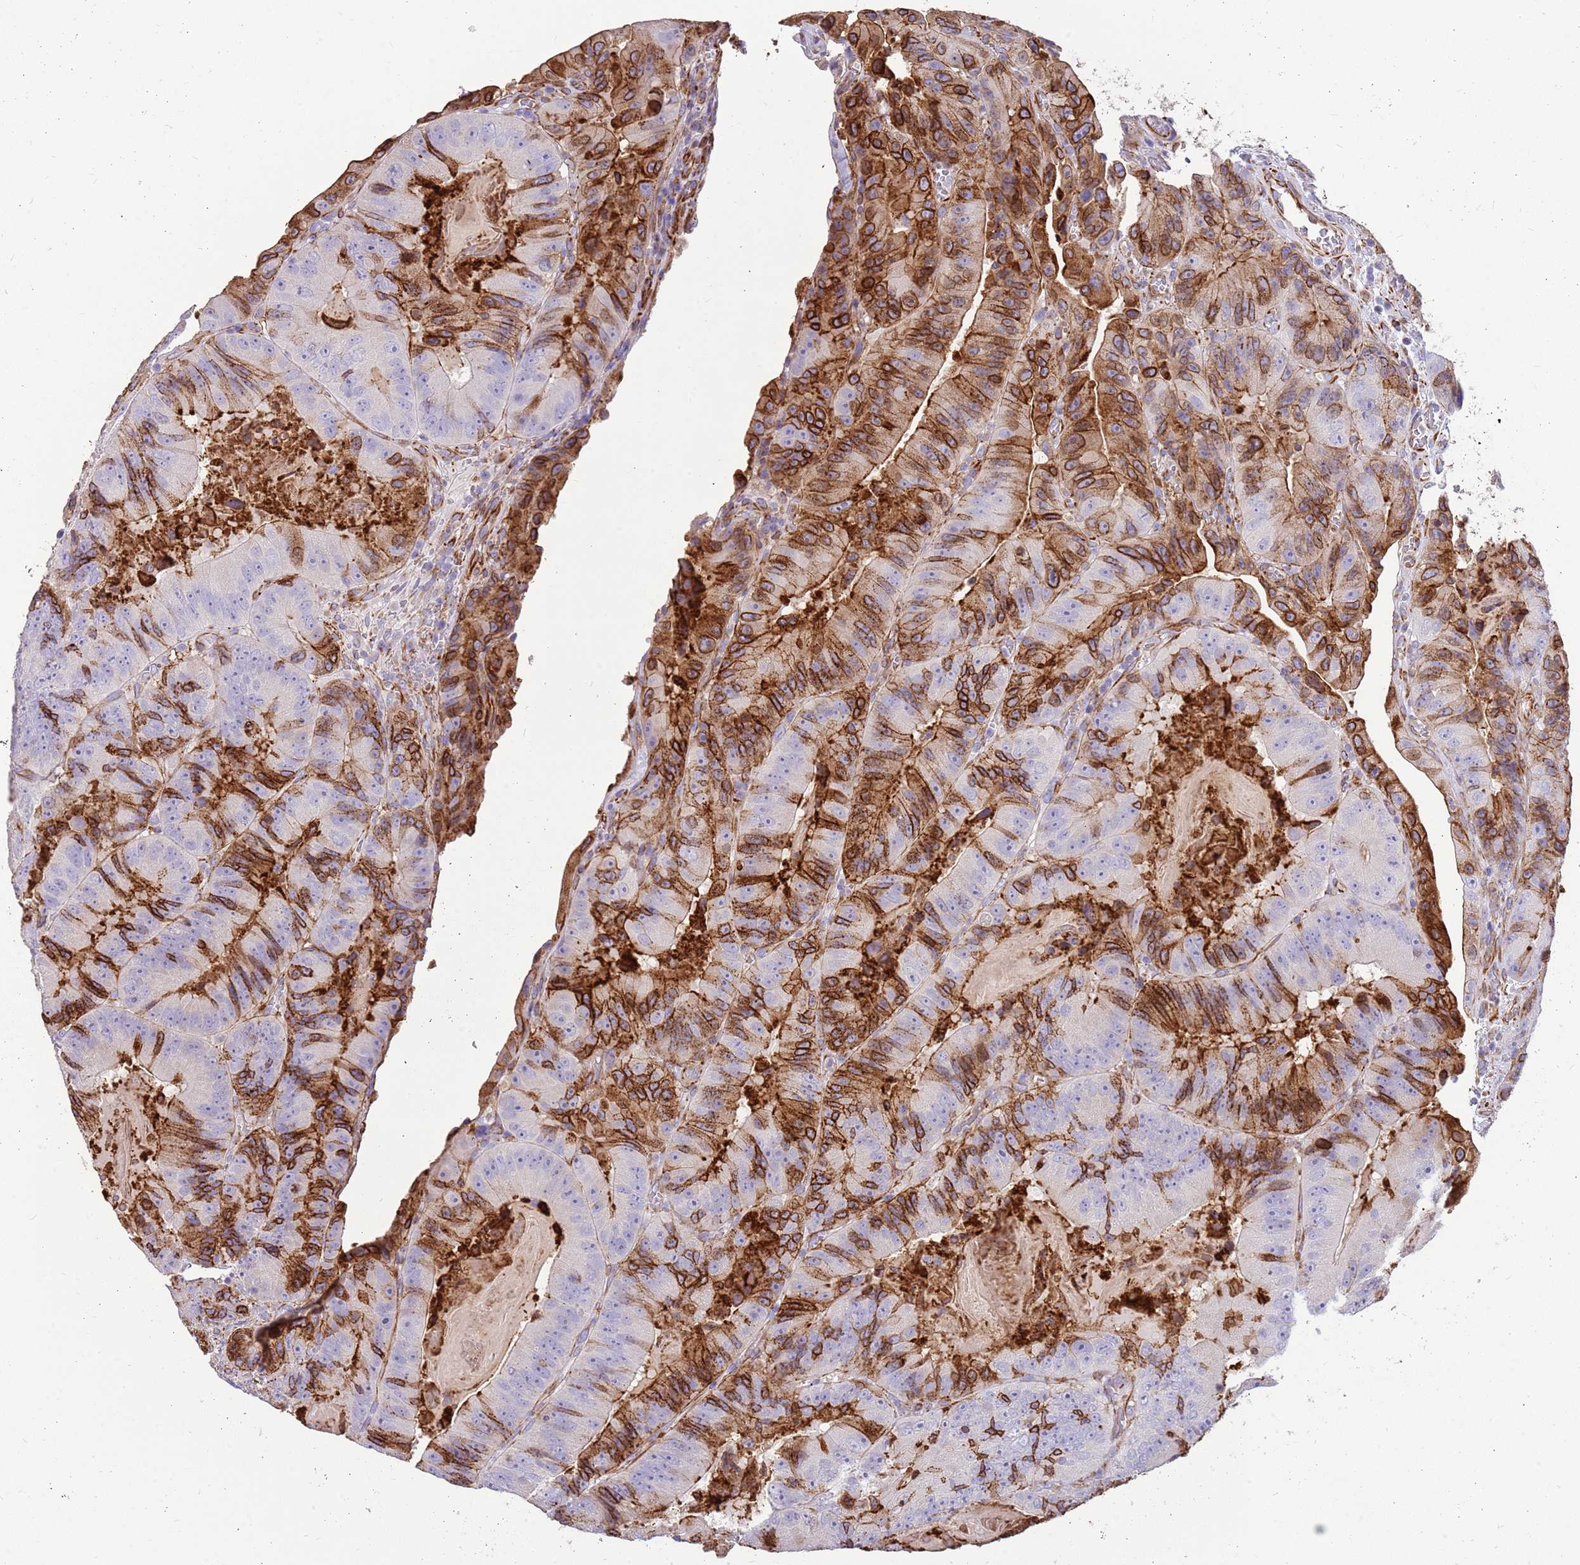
{"staining": {"intensity": "strong", "quantity": "<25%", "location": "cytoplasmic/membranous"}, "tissue": "colorectal cancer", "cell_type": "Tumor cells", "image_type": "cancer", "snomed": [{"axis": "morphology", "description": "Adenocarcinoma, NOS"}, {"axis": "topography", "description": "Colon"}], "caption": "Immunohistochemistry (DAB (3,3'-diaminobenzidine)) staining of colorectal cancer exhibits strong cytoplasmic/membranous protein positivity in about <25% of tumor cells. Nuclei are stained in blue.", "gene": "ZDHHC1", "patient": {"sex": "female", "age": 86}}